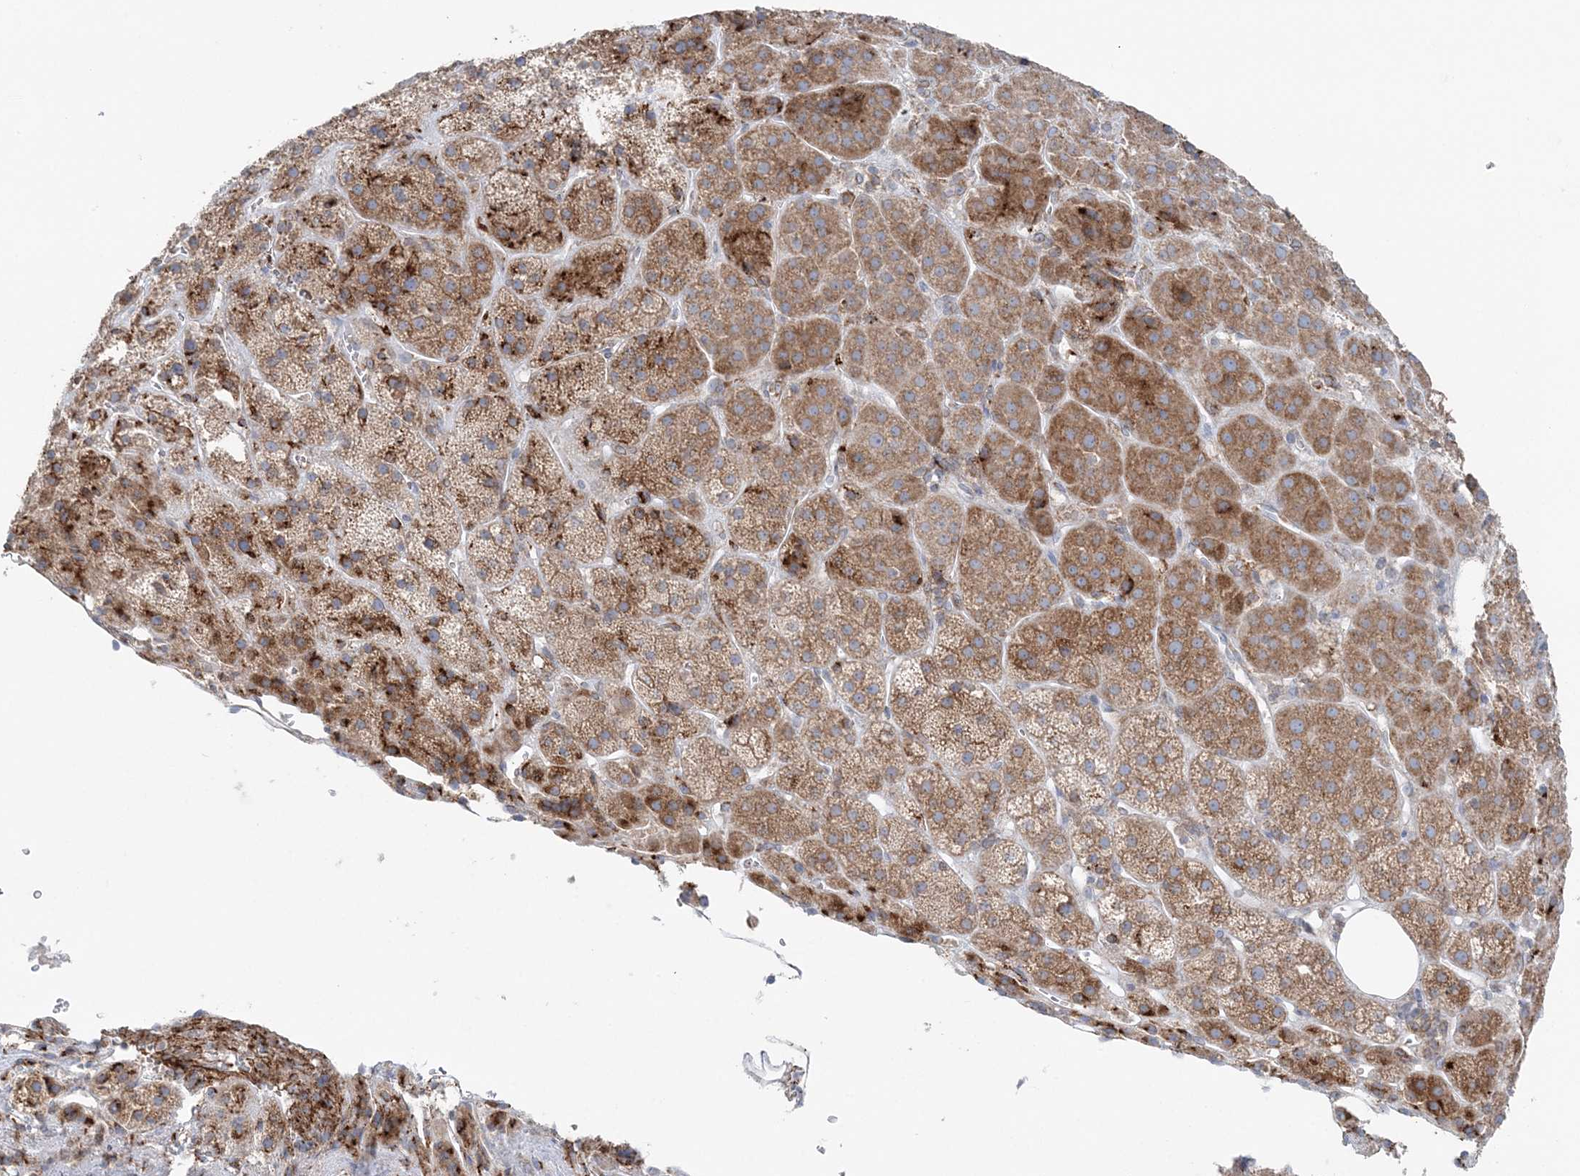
{"staining": {"intensity": "moderate", "quantity": ">75%", "location": "cytoplasmic/membranous"}, "tissue": "adrenal gland", "cell_type": "Glandular cells", "image_type": "normal", "snomed": [{"axis": "morphology", "description": "Normal tissue, NOS"}, {"axis": "topography", "description": "Adrenal gland"}], "caption": "This photomicrograph reveals IHC staining of benign human adrenal gland, with medium moderate cytoplasmic/membranous staining in approximately >75% of glandular cells.", "gene": "TMED10", "patient": {"sex": "female", "age": 57}}